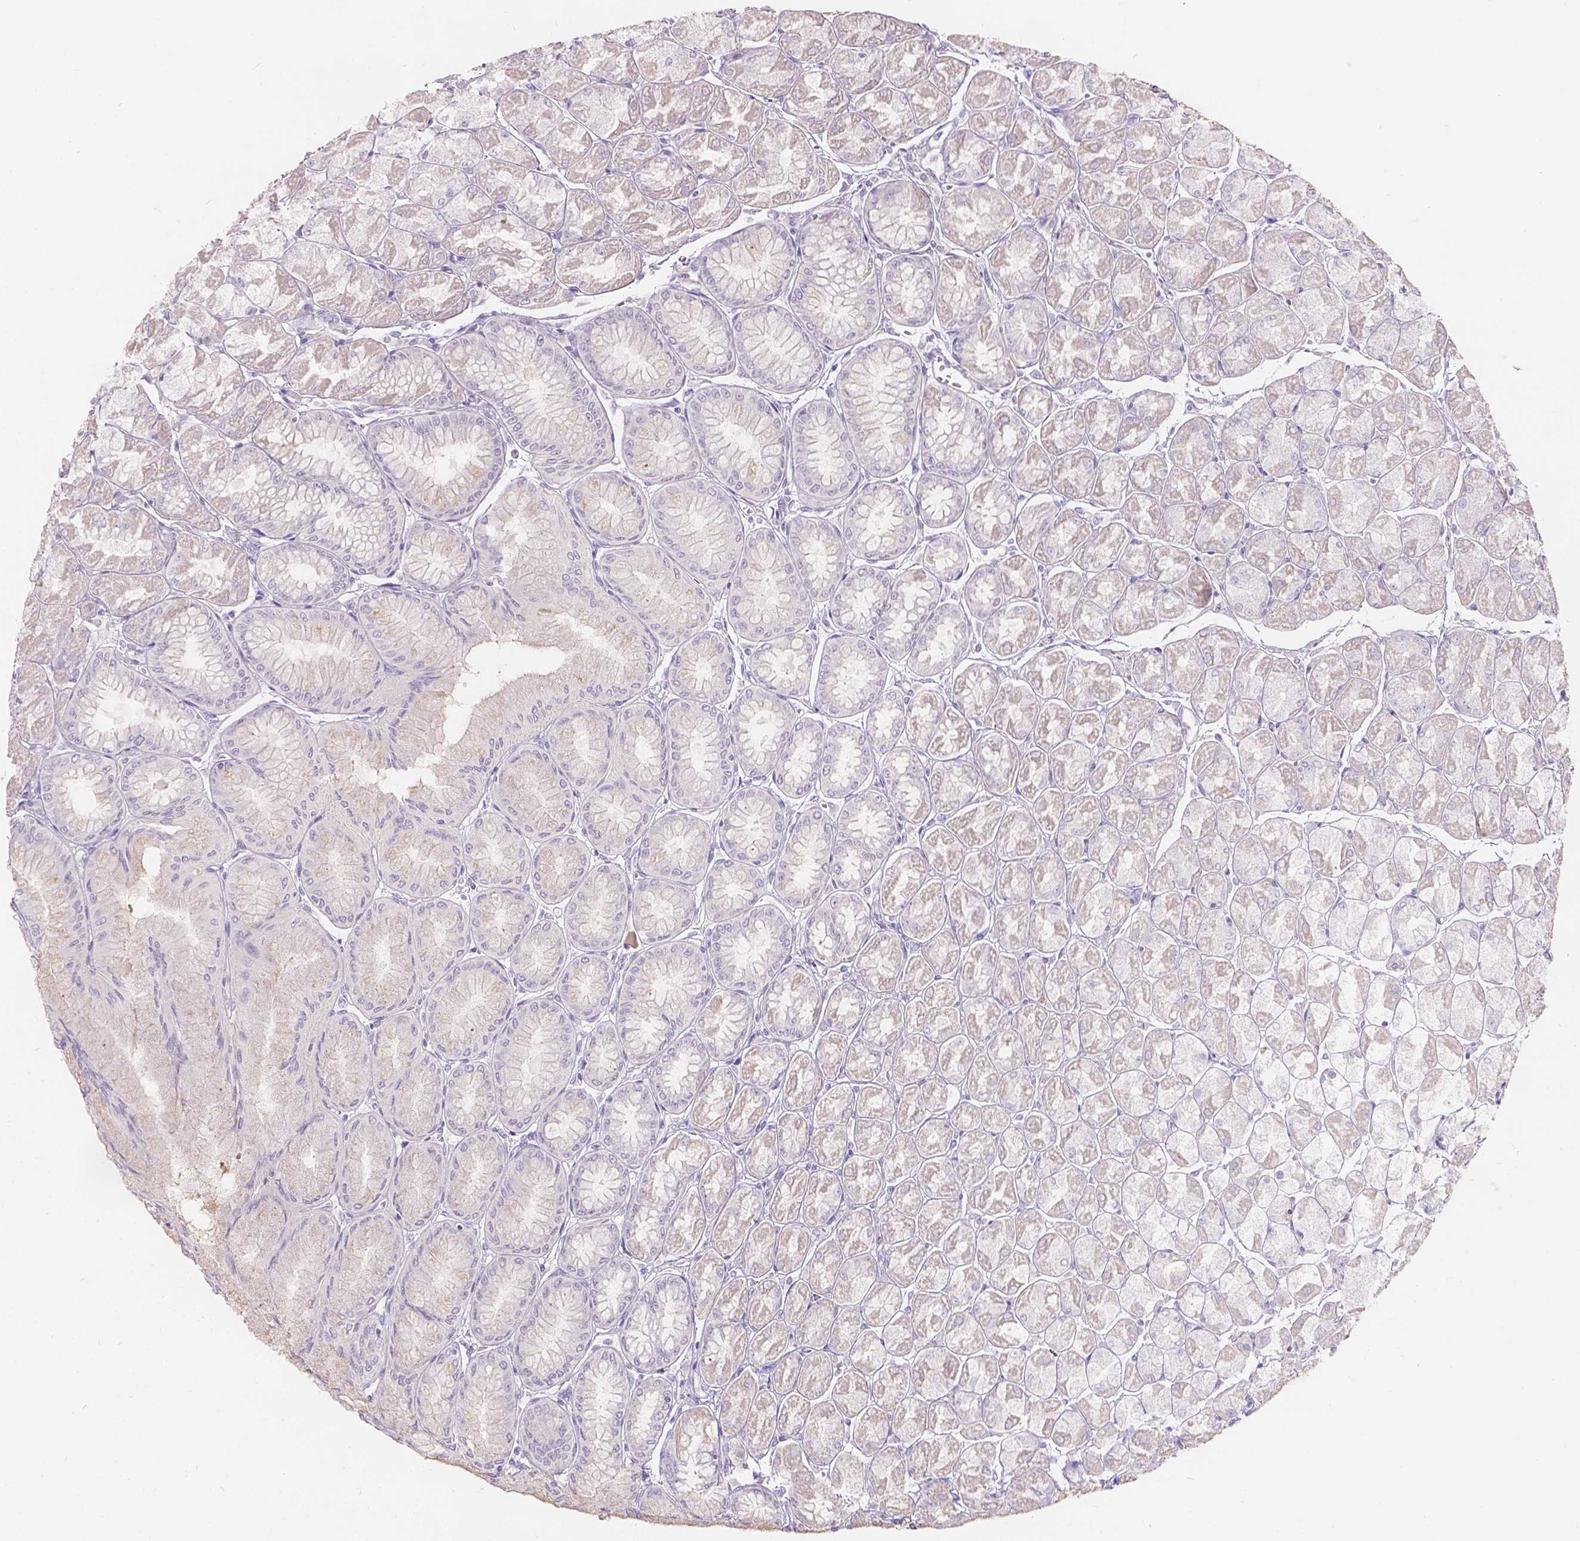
{"staining": {"intensity": "negative", "quantity": "none", "location": "none"}, "tissue": "stomach", "cell_type": "Glandular cells", "image_type": "normal", "snomed": [{"axis": "morphology", "description": "Normal tissue, NOS"}, {"axis": "topography", "description": "Stomach, upper"}], "caption": "DAB immunohistochemical staining of unremarkable human stomach demonstrates no significant expression in glandular cells.", "gene": "HTN3", "patient": {"sex": "male", "age": 60}}